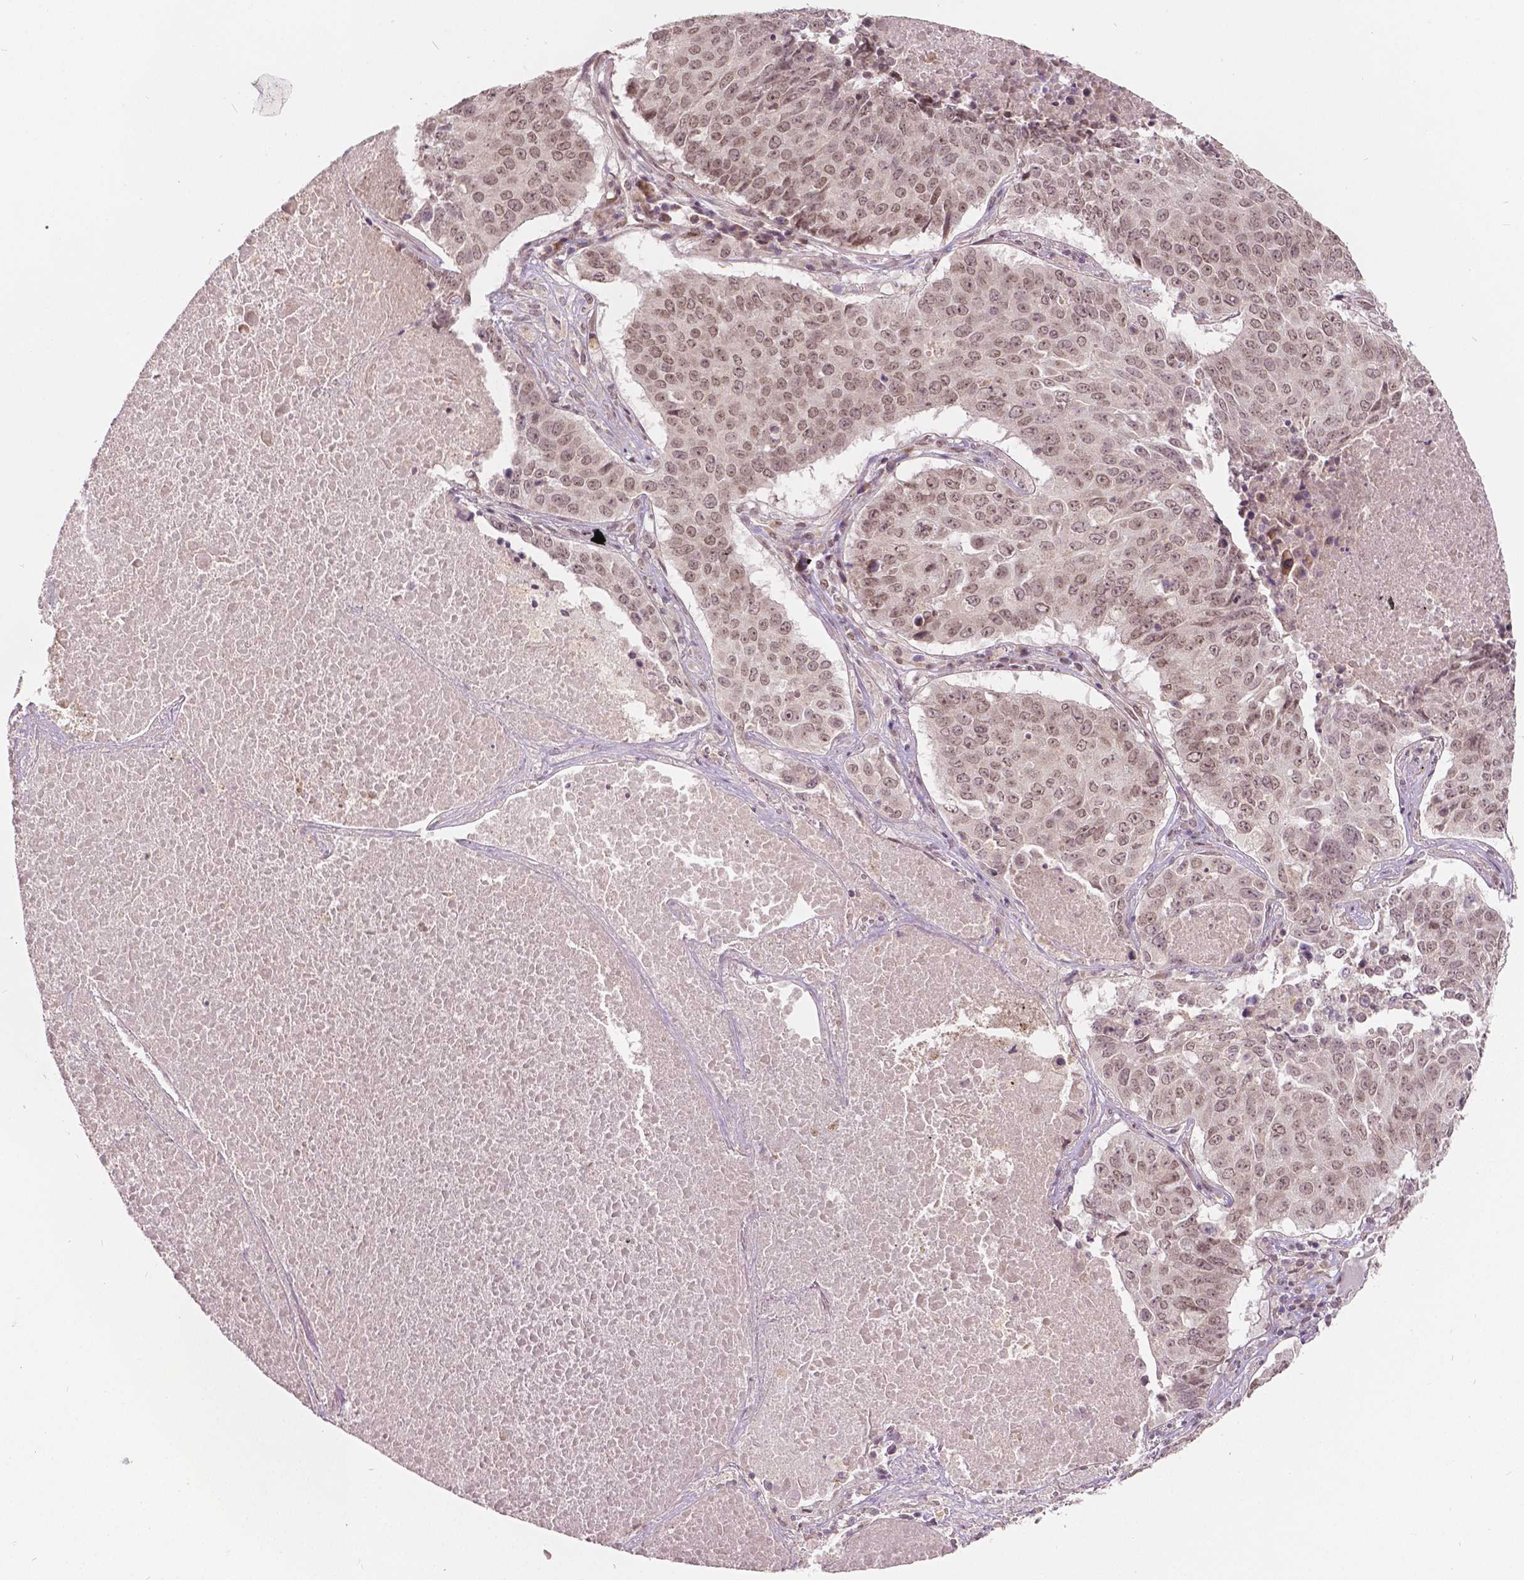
{"staining": {"intensity": "weak", "quantity": ">75%", "location": "cytoplasmic/membranous,nuclear"}, "tissue": "lung cancer", "cell_type": "Tumor cells", "image_type": "cancer", "snomed": [{"axis": "morphology", "description": "Normal tissue, NOS"}, {"axis": "morphology", "description": "Squamous cell carcinoma, NOS"}, {"axis": "topography", "description": "Bronchus"}, {"axis": "topography", "description": "Lung"}], "caption": "Lung squamous cell carcinoma was stained to show a protein in brown. There is low levels of weak cytoplasmic/membranous and nuclear positivity in approximately >75% of tumor cells.", "gene": "HMBOX1", "patient": {"sex": "male", "age": 64}}